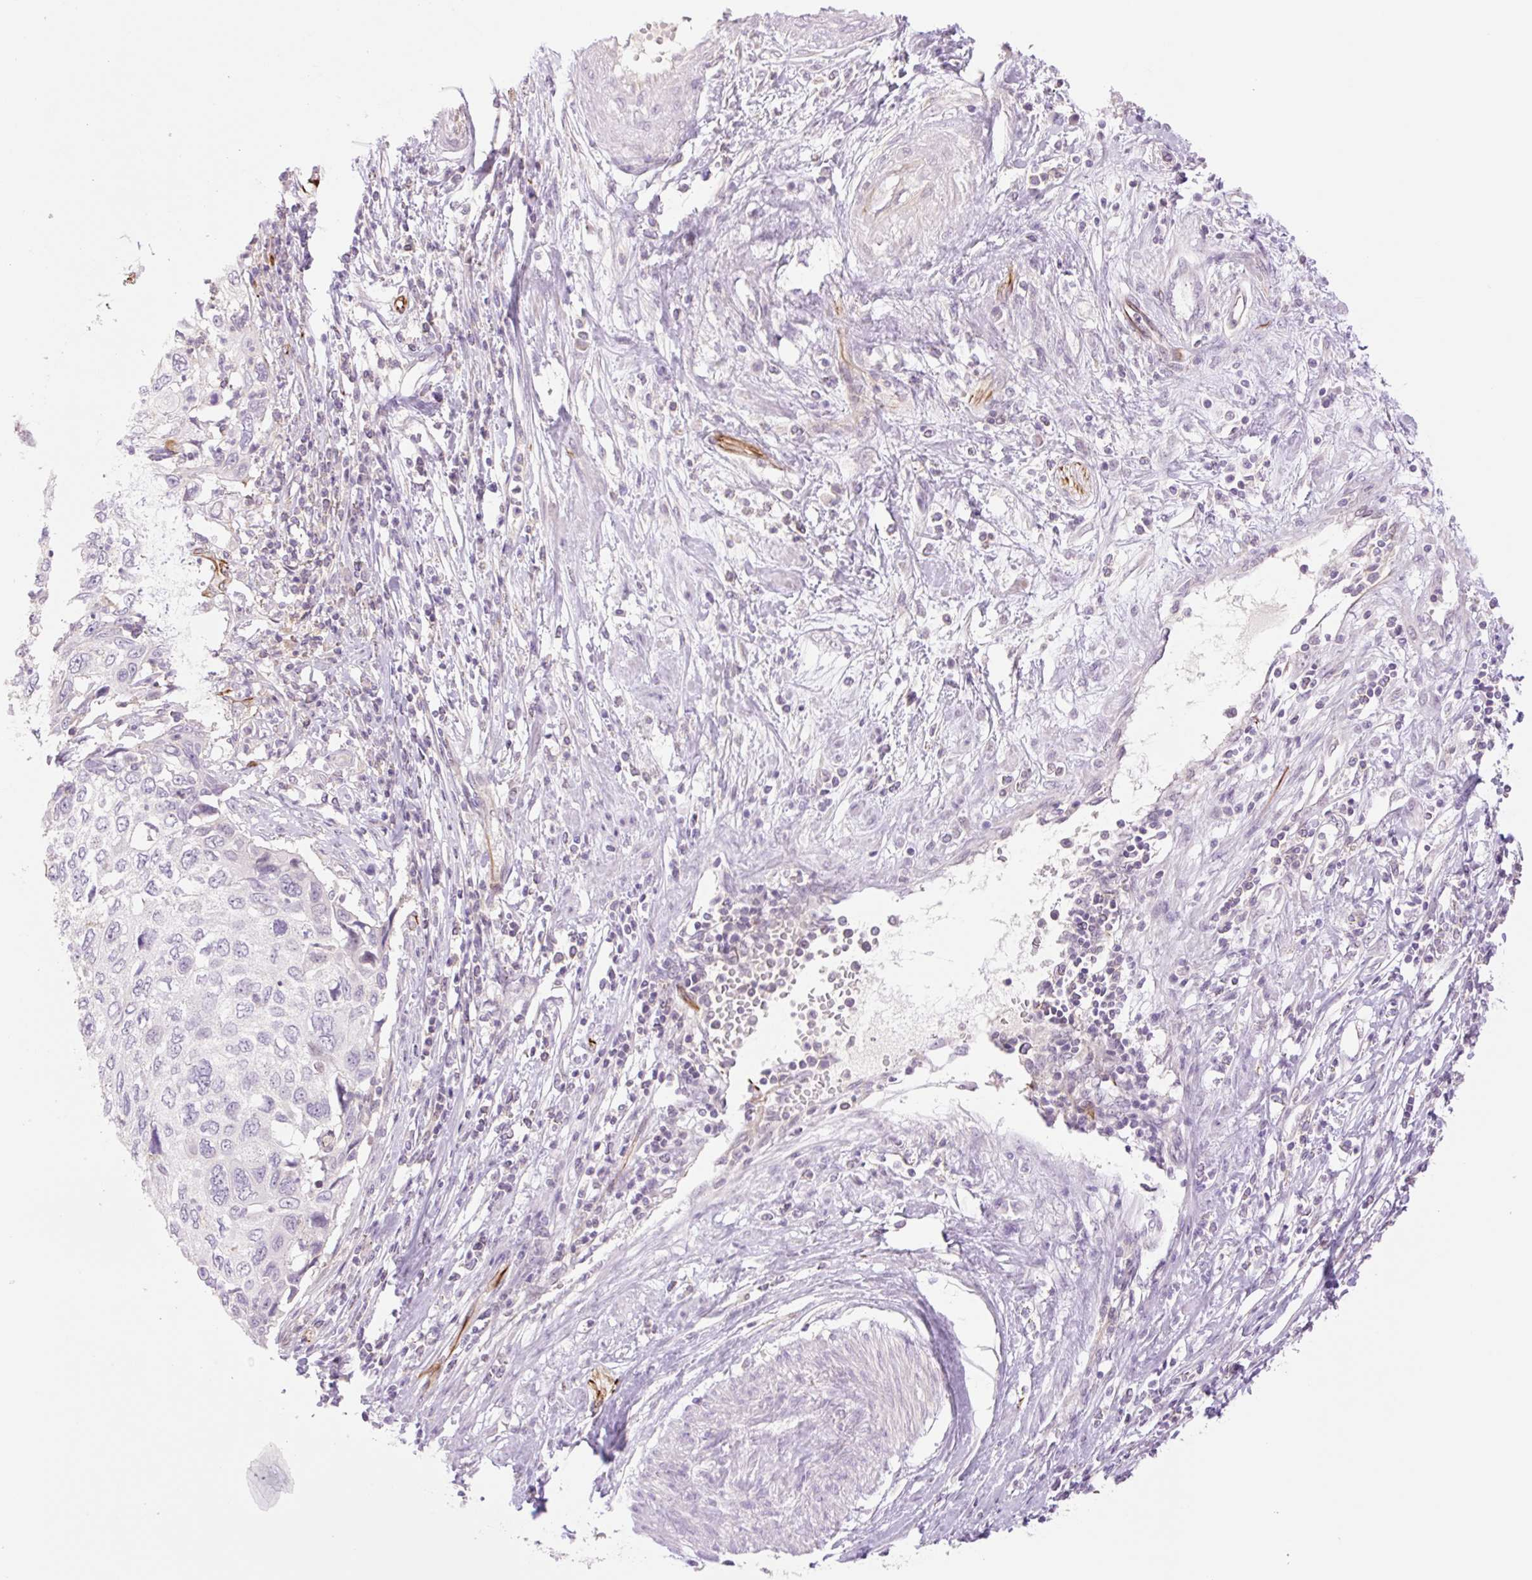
{"staining": {"intensity": "negative", "quantity": "none", "location": "none"}, "tissue": "cervical cancer", "cell_type": "Tumor cells", "image_type": "cancer", "snomed": [{"axis": "morphology", "description": "Squamous cell carcinoma, NOS"}, {"axis": "topography", "description": "Cervix"}], "caption": "A high-resolution histopathology image shows immunohistochemistry staining of squamous cell carcinoma (cervical), which reveals no significant expression in tumor cells.", "gene": "ZFYVE21", "patient": {"sex": "female", "age": 70}}